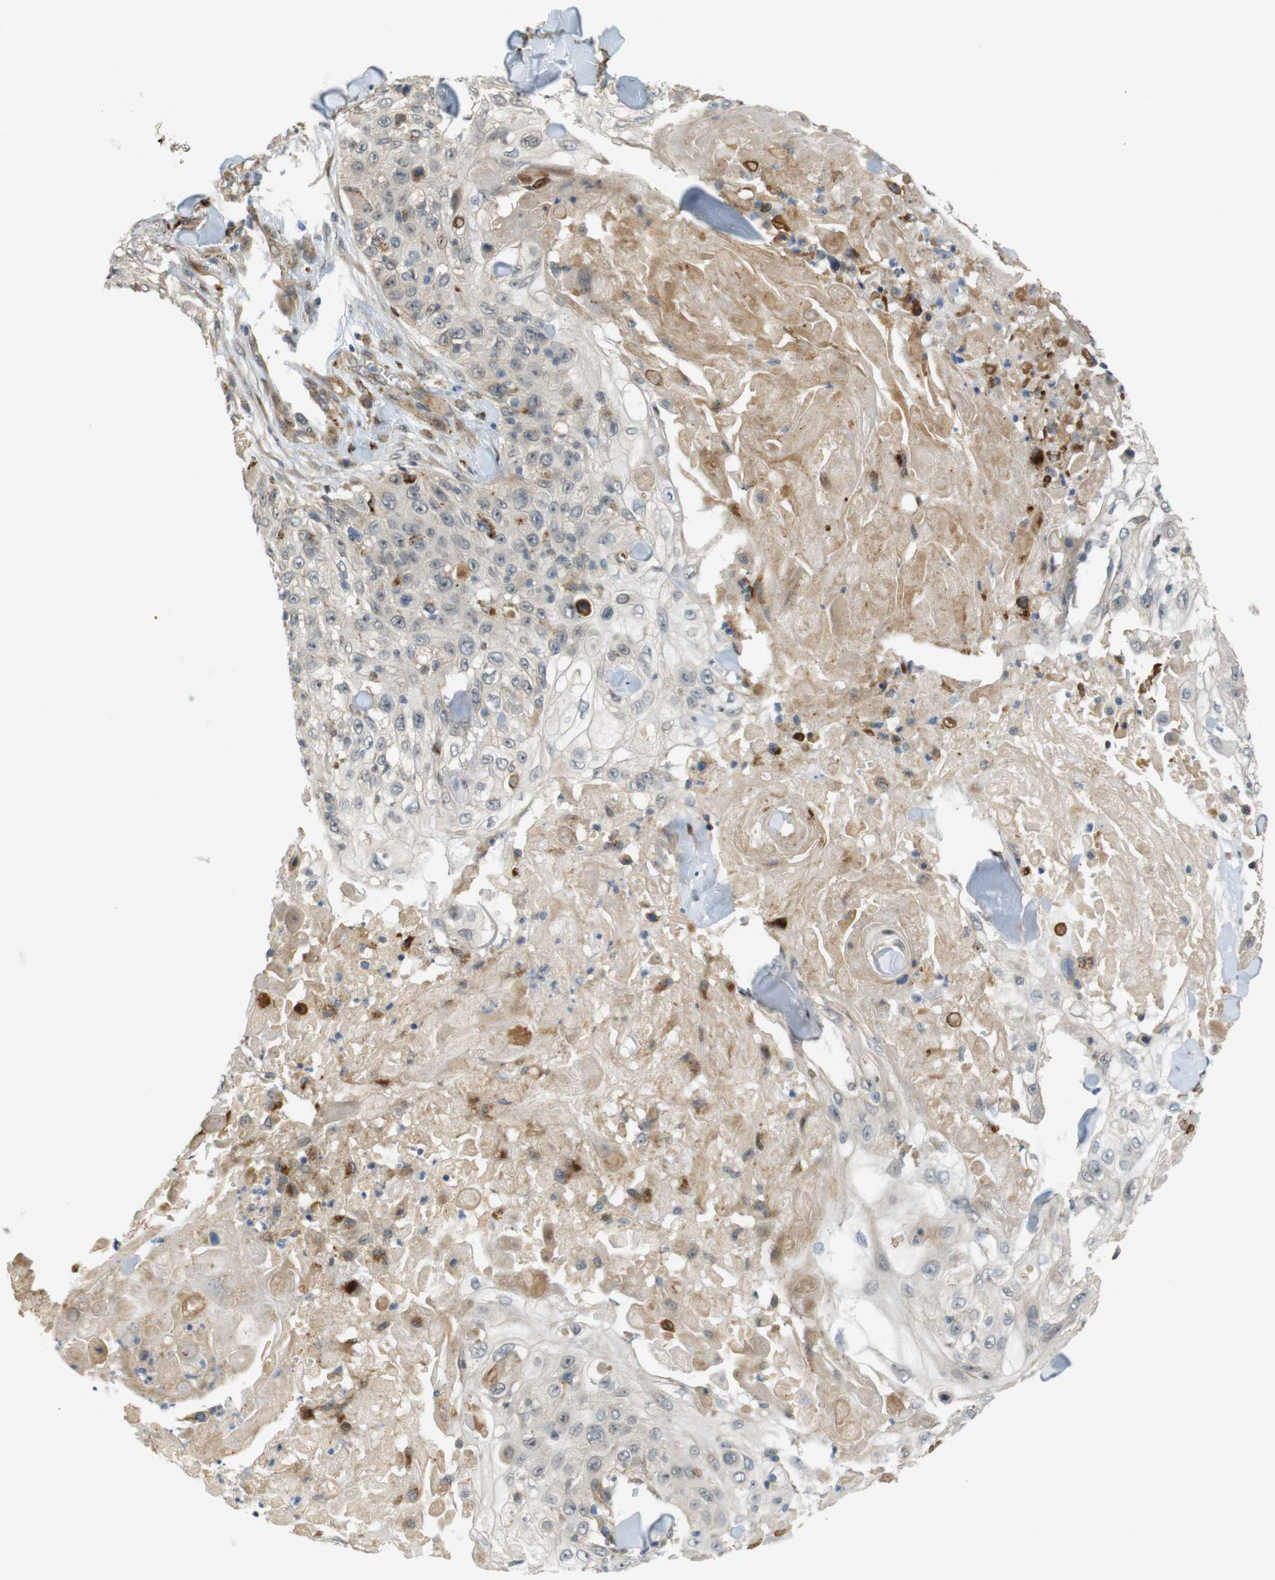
{"staining": {"intensity": "negative", "quantity": "none", "location": "none"}, "tissue": "skin cancer", "cell_type": "Tumor cells", "image_type": "cancer", "snomed": [{"axis": "morphology", "description": "Squamous cell carcinoma, NOS"}, {"axis": "topography", "description": "Skin"}], "caption": "Histopathology image shows no significant protein expression in tumor cells of squamous cell carcinoma (skin).", "gene": "TSPAN9", "patient": {"sex": "male", "age": 86}}